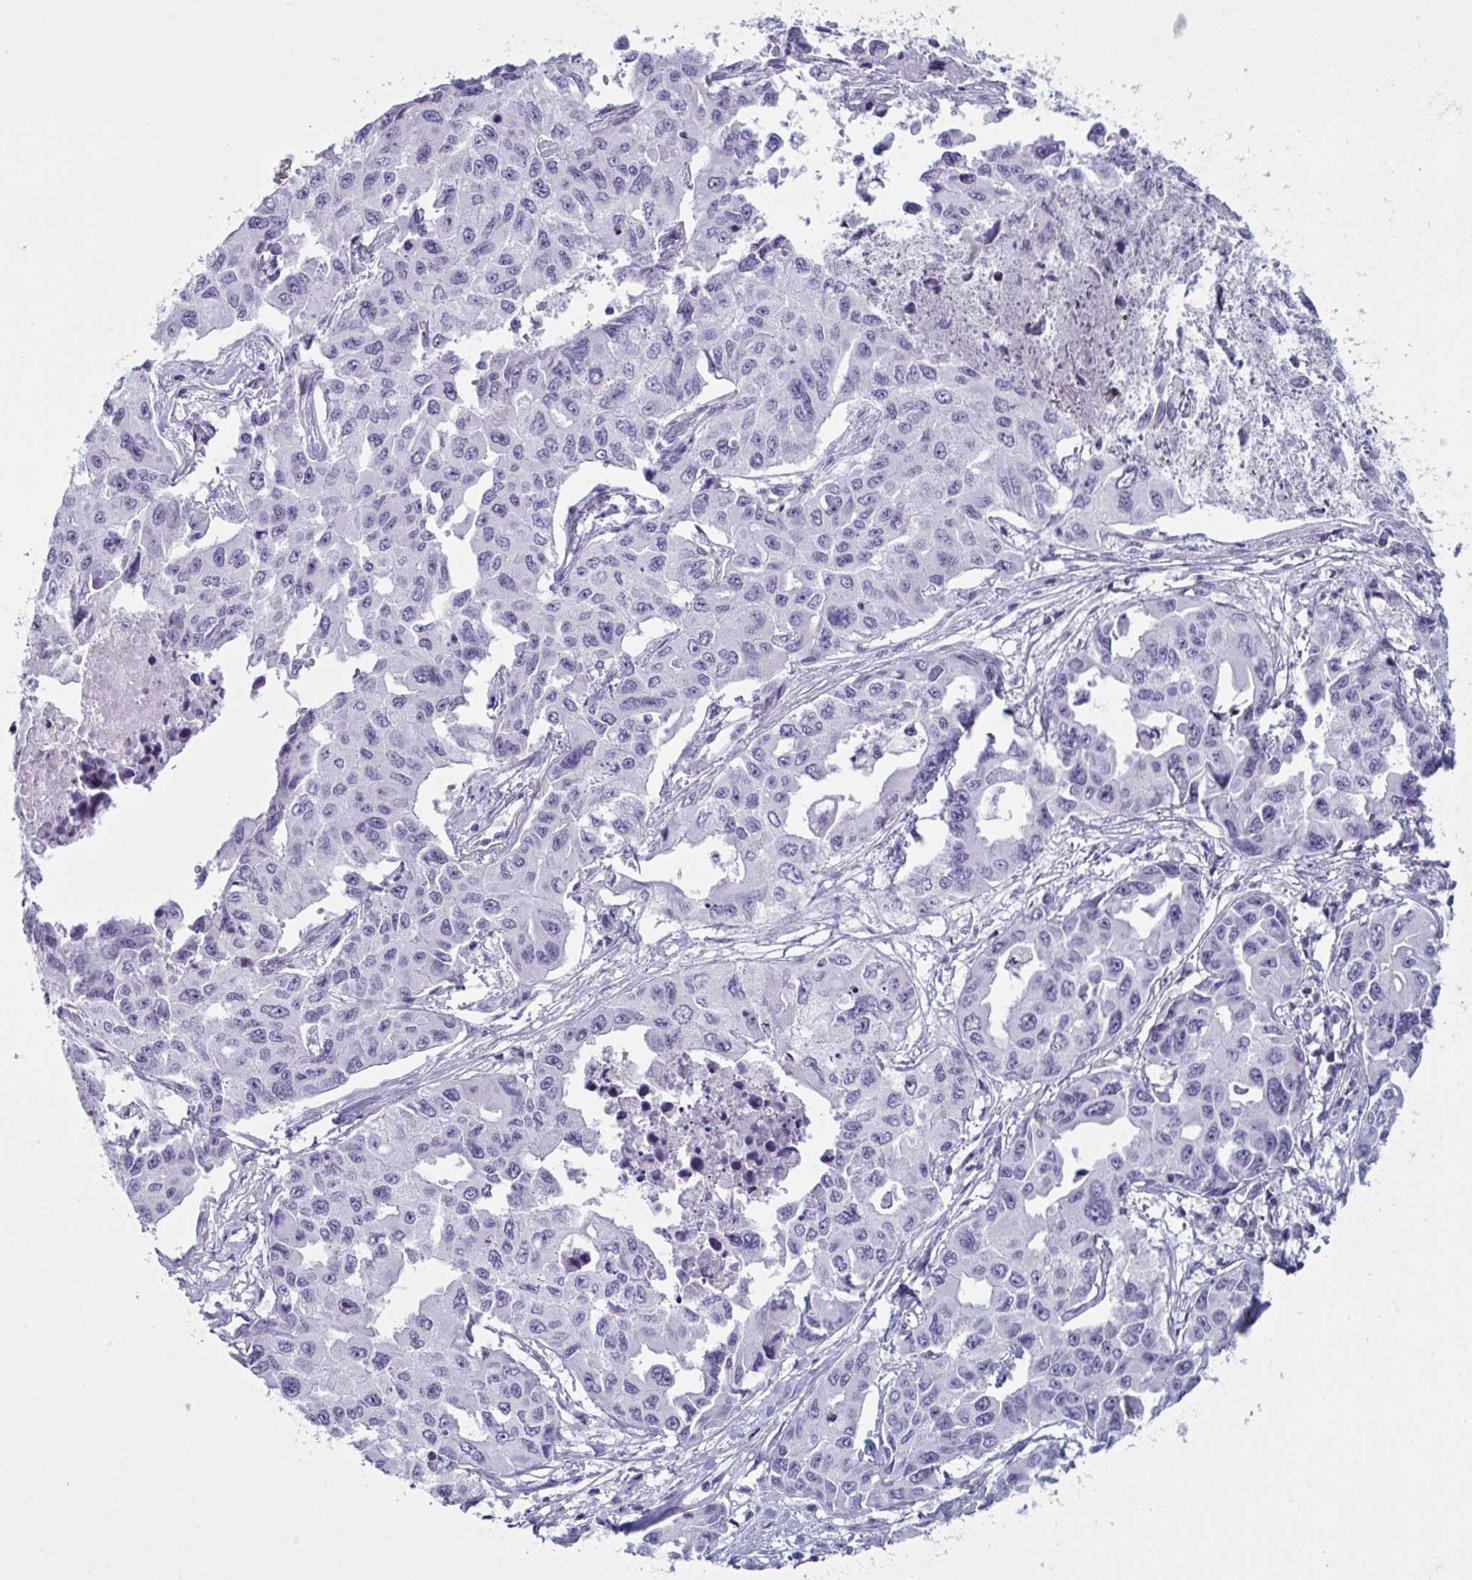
{"staining": {"intensity": "negative", "quantity": "none", "location": "none"}, "tissue": "lung cancer", "cell_type": "Tumor cells", "image_type": "cancer", "snomed": [{"axis": "morphology", "description": "Adenocarcinoma, NOS"}, {"axis": "topography", "description": "Lung"}], "caption": "The immunohistochemistry (IHC) image has no significant positivity in tumor cells of lung cancer (adenocarcinoma) tissue.", "gene": "OR1L3", "patient": {"sex": "male", "age": 64}}